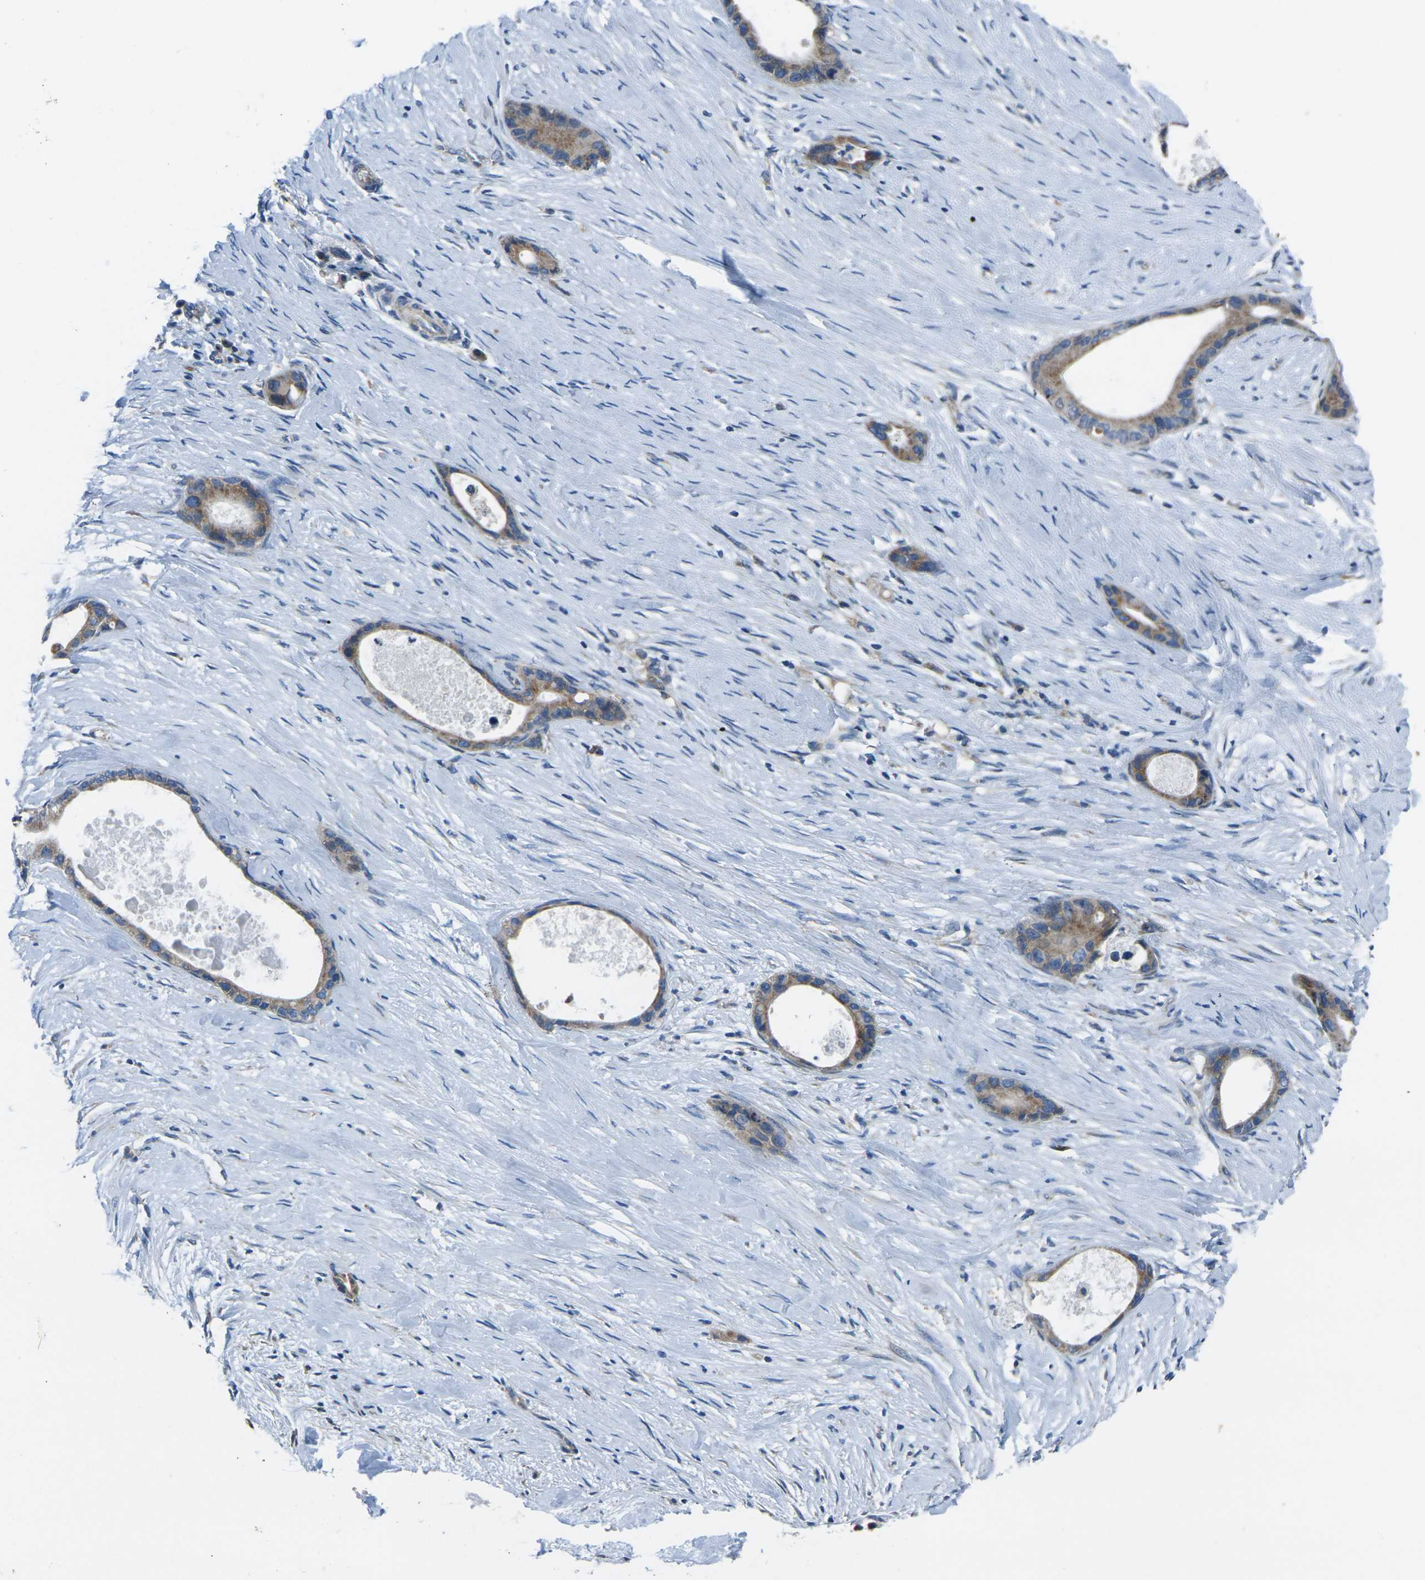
{"staining": {"intensity": "weak", "quantity": ">75%", "location": "cytoplasmic/membranous"}, "tissue": "liver cancer", "cell_type": "Tumor cells", "image_type": "cancer", "snomed": [{"axis": "morphology", "description": "Cholangiocarcinoma"}, {"axis": "topography", "description": "Liver"}], "caption": "Protein expression analysis of liver cholangiocarcinoma reveals weak cytoplasmic/membranous positivity in approximately >75% of tumor cells.", "gene": "TMEM120B", "patient": {"sex": "female", "age": 55}}